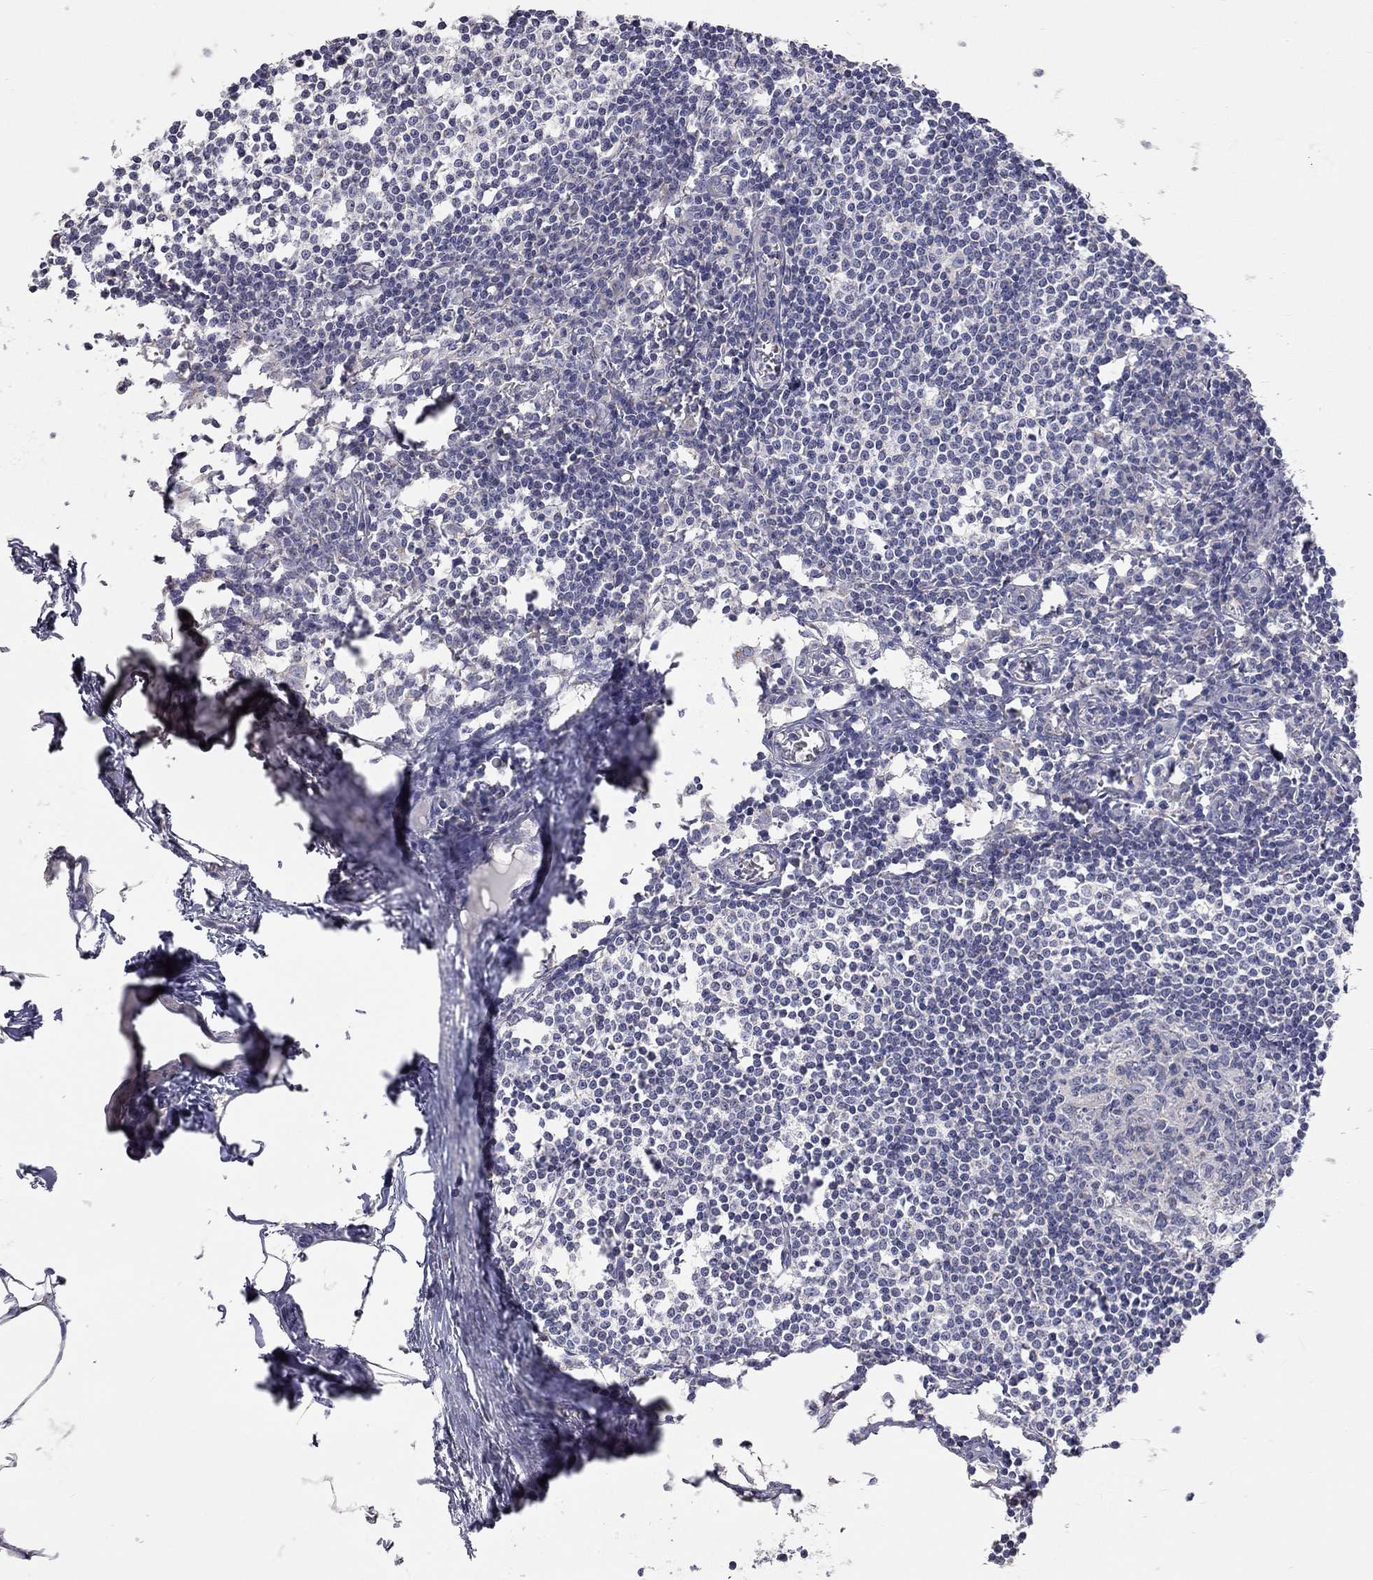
{"staining": {"intensity": "negative", "quantity": "none", "location": "none"}, "tissue": "lymph node", "cell_type": "Germinal center cells", "image_type": "normal", "snomed": [{"axis": "morphology", "description": "Normal tissue, NOS"}, {"axis": "topography", "description": "Lymph node"}], "caption": "Human lymph node stained for a protein using immunohistochemistry exhibits no positivity in germinal center cells.", "gene": "CFAP161", "patient": {"sex": "male", "age": 59}}